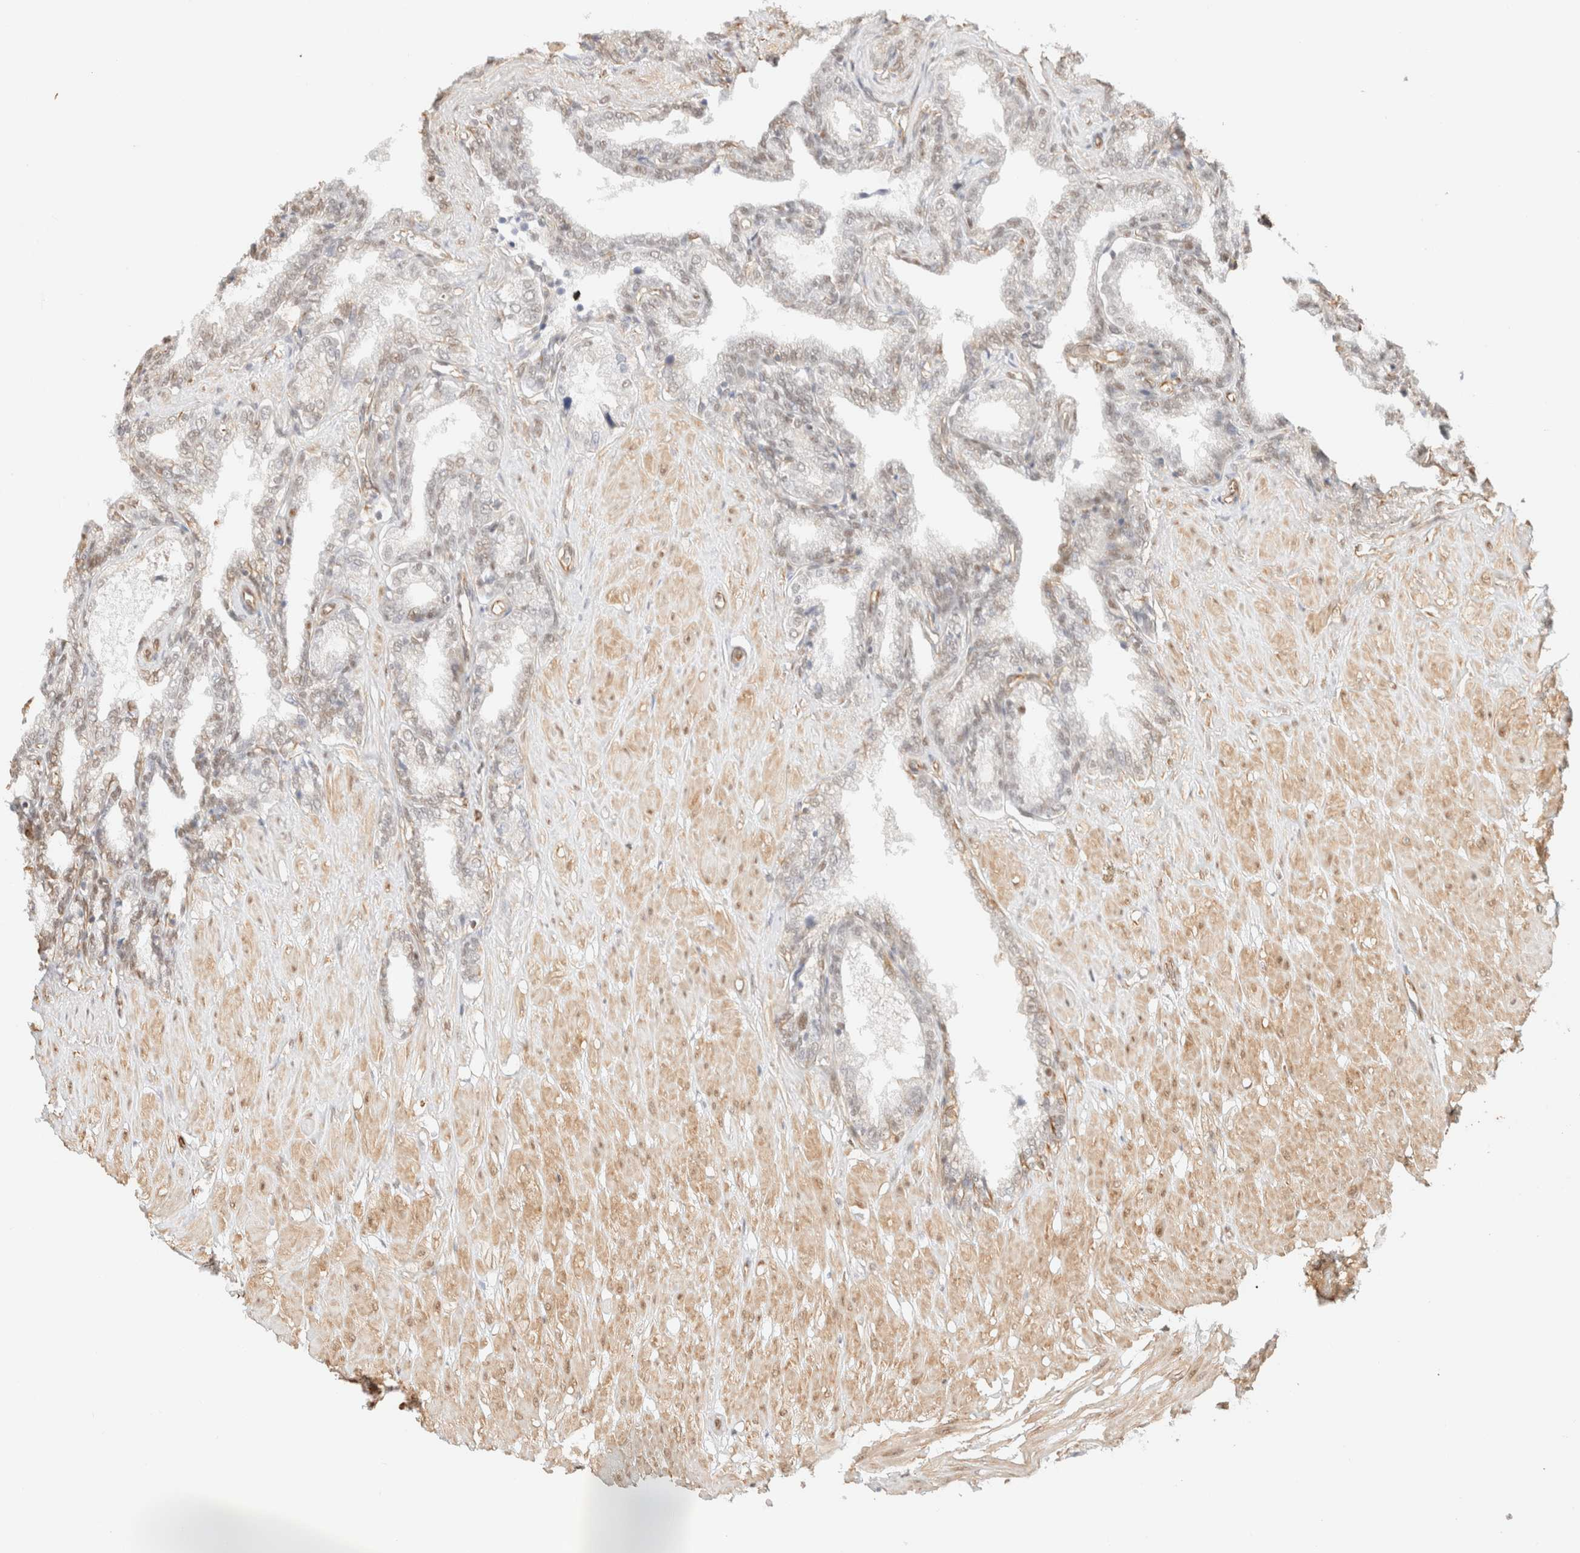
{"staining": {"intensity": "weak", "quantity": "25%-75%", "location": "cytoplasmic/membranous,nuclear"}, "tissue": "seminal vesicle", "cell_type": "Glandular cells", "image_type": "normal", "snomed": [{"axis": "morphology", "description": "Normal tissue, NOS"}, {"axis": "topography", "description": "Seminal veicle"}], "caption": "Seminal vesicle stained for a protein (brown) shows weak cytoplasmic/membranous,nuclear positive positivity in approximately 25%-75% of glandular cells.", "gene": "ARID5A", "patient": {"sex": "male", "age": 46}}